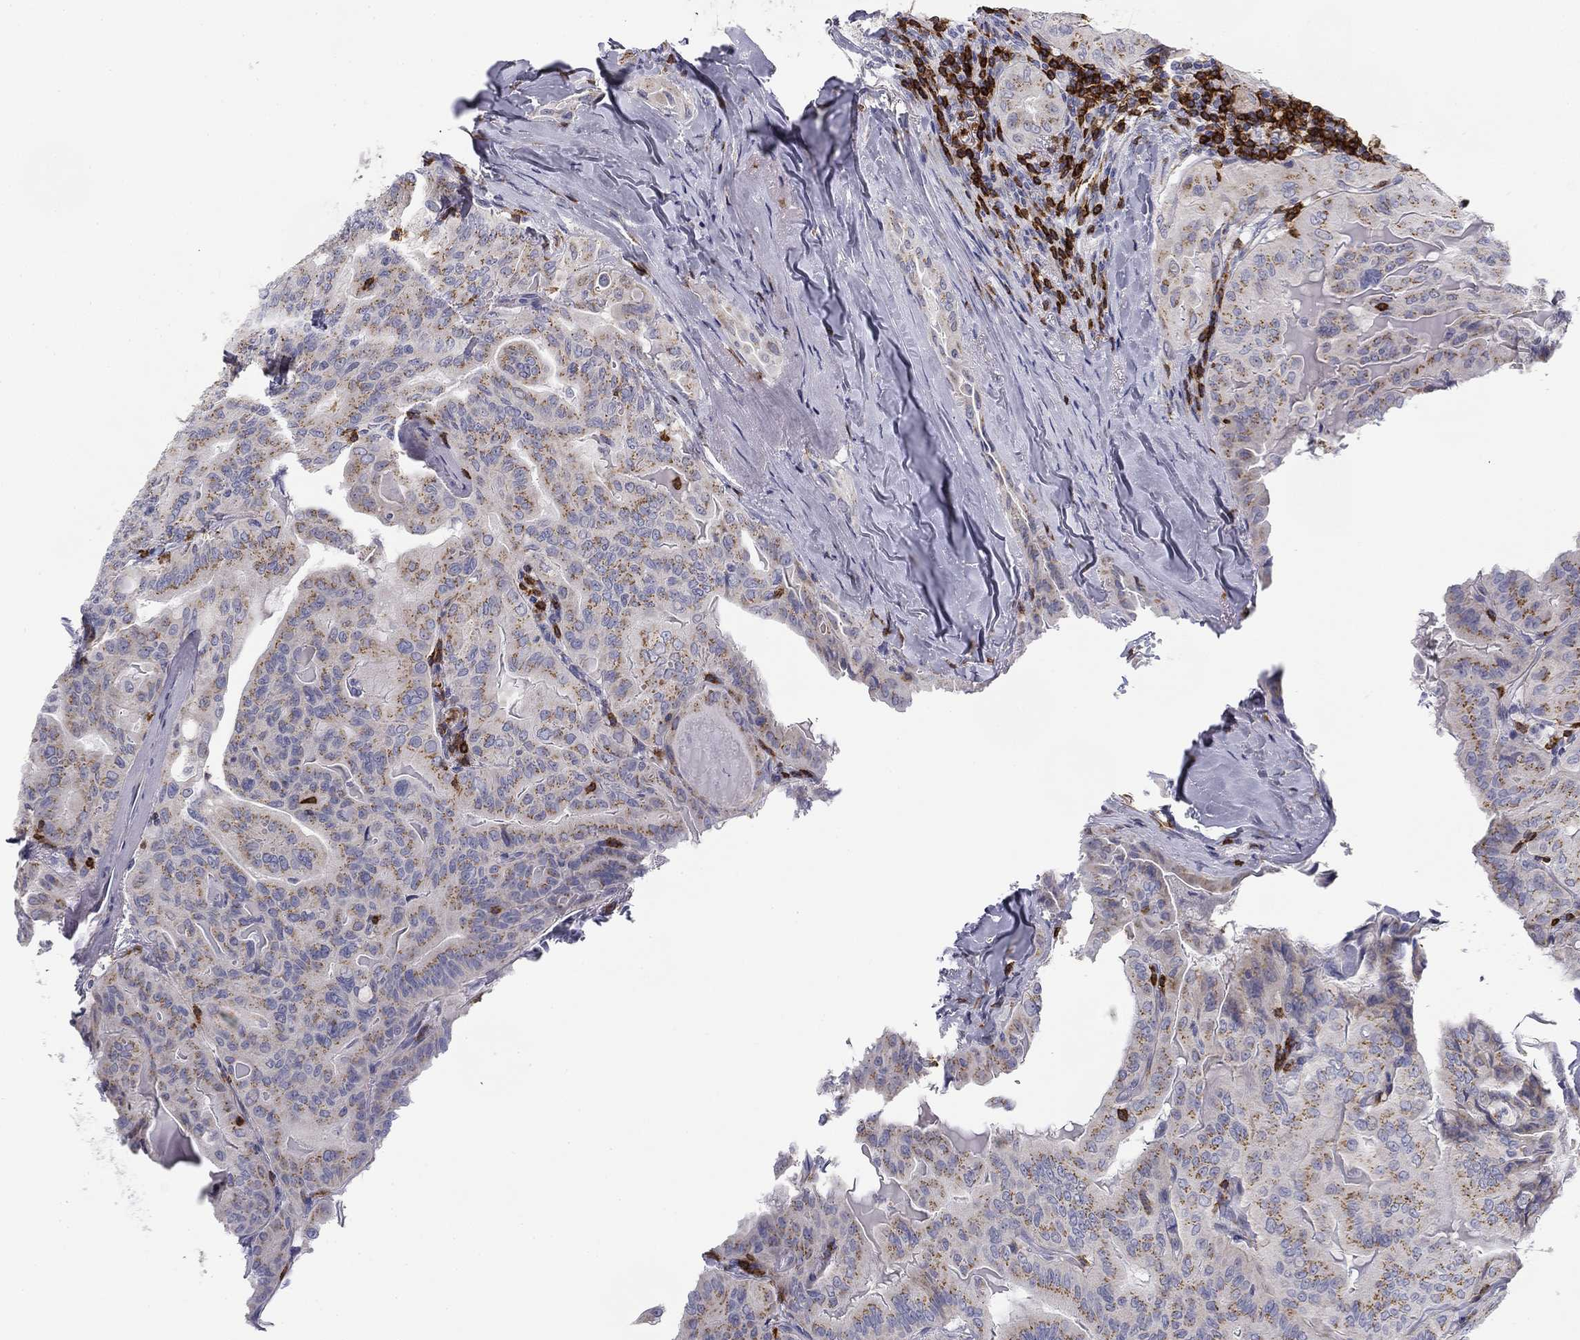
{"staining": {"intensity": "weak", "quantity": "25%-75%", "location": "cytoplasmic/membranous"}, "tissue": "thyroid cancer", "cell_type": "Tumor cells", "image_type": "cancer", "snomed": [{"axis": "morphology", "description": "Papillary adenocarcinoma, NOS"}, {"axis": "topography", "description": "Thyroid gland"}], "caption": "Papillary adenocarcinoma (thyroid) stained with immunohistochemistry shows weak cytoplasmic/membranous positivity in approximately 25%-75% of tumor cells. The protein of interest is stained brown, and the nuclei are stained in blue (DAB (3,3'-diaminobenzidine) IHC with brightfield microscopy, high magnification).", "gene": "TRAT1", "patient": {"sex": "female", "age": 68}}